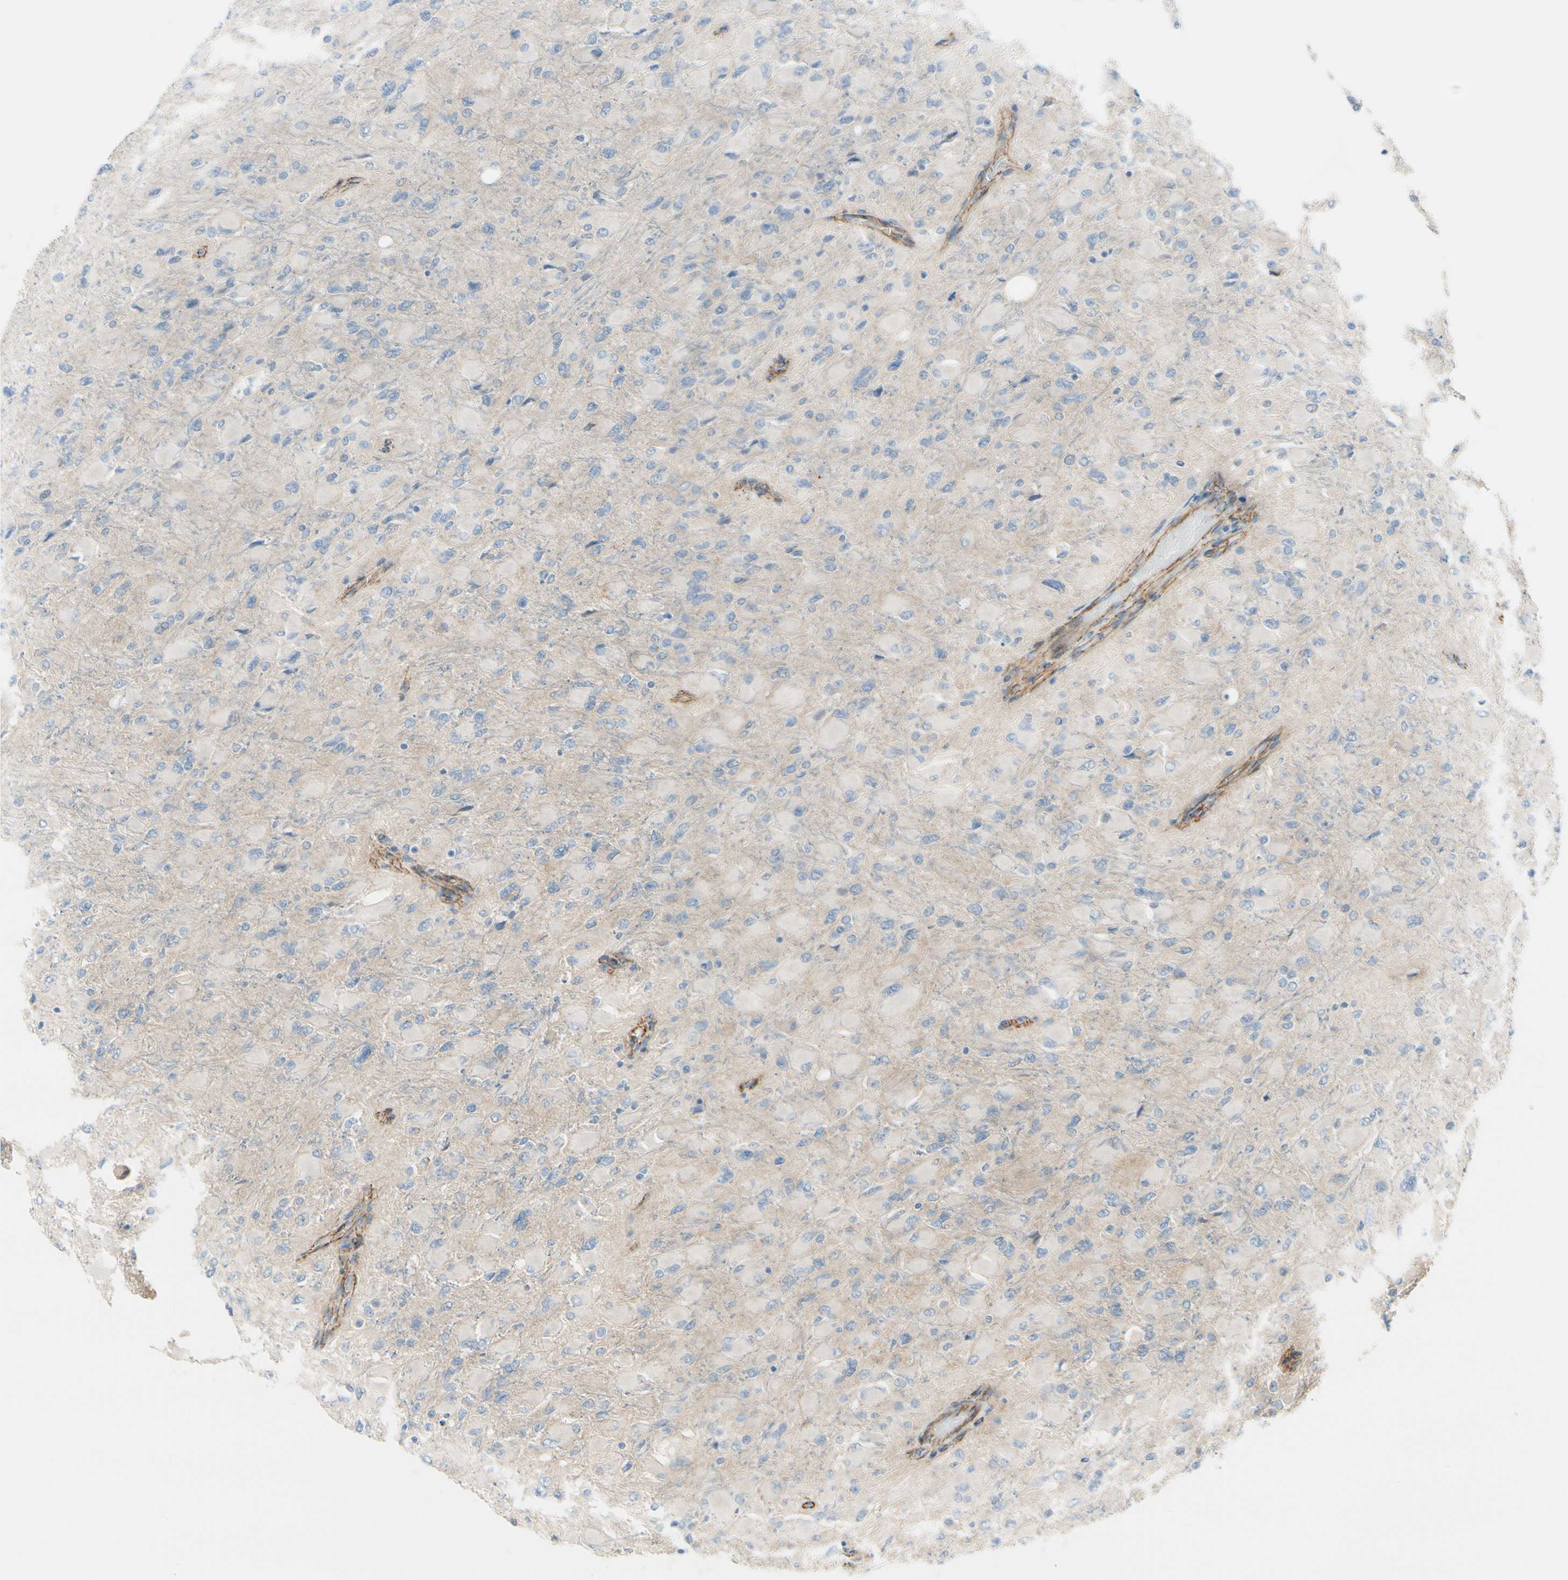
{"staining": {"intensity": "negative", "quantity": "none", "location": "none"}, "tissue": "glioma", "cell_type": "Tumor cells", "image_type": "cancer", "snomed": [{"axis": "morphology", "description": "Glioma, malignant, High grade"}, {"axis": "topography", "description": "Cerebral cortex"}], "caption": "An IHC histopathology image of malignant high-grade glioma is shown. There is no staining in tumor cells of malignant high-grade glioma.", "gene": "TJP1", "patient": {"sex": "female", "age": 36}}